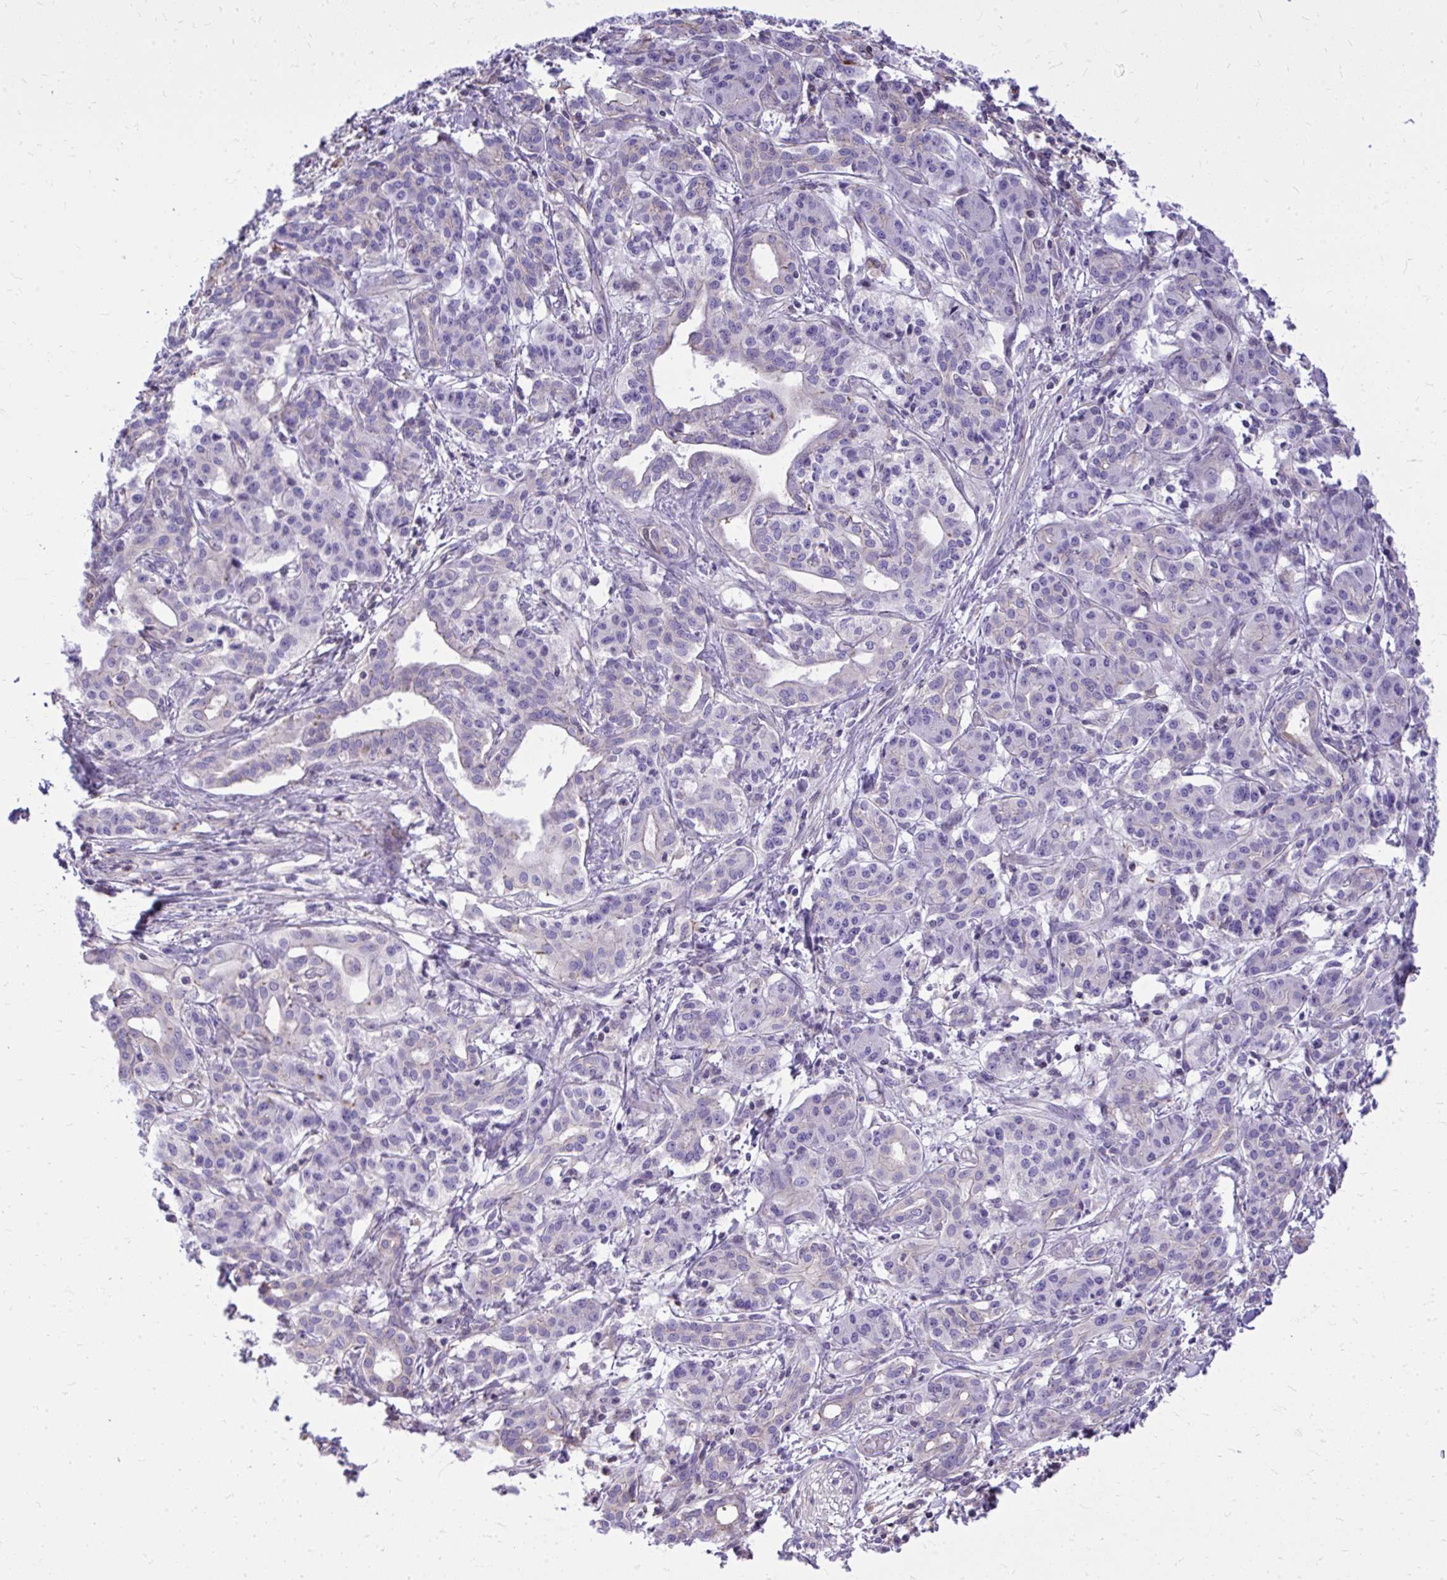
{"staining": {"intensity": "negative", "quantity": "none", "location": "none"}, "tissue": "pancreatic cancer", "cell_type": "Tumor cells", "image_type": "cancer", "snomed": [{"axis": "morphology", "description": "Adenocarcinoma, NOS"}, {"axis": "topography", "description": "Pancreas"}], "caption": "Human pancreatic cancer stained for a protein using immunohistochemistry (IHC) demonstrates no positivity in tumor cells.", "gene": "GRK4", "patient": {"sex": "male", "age": 58}}